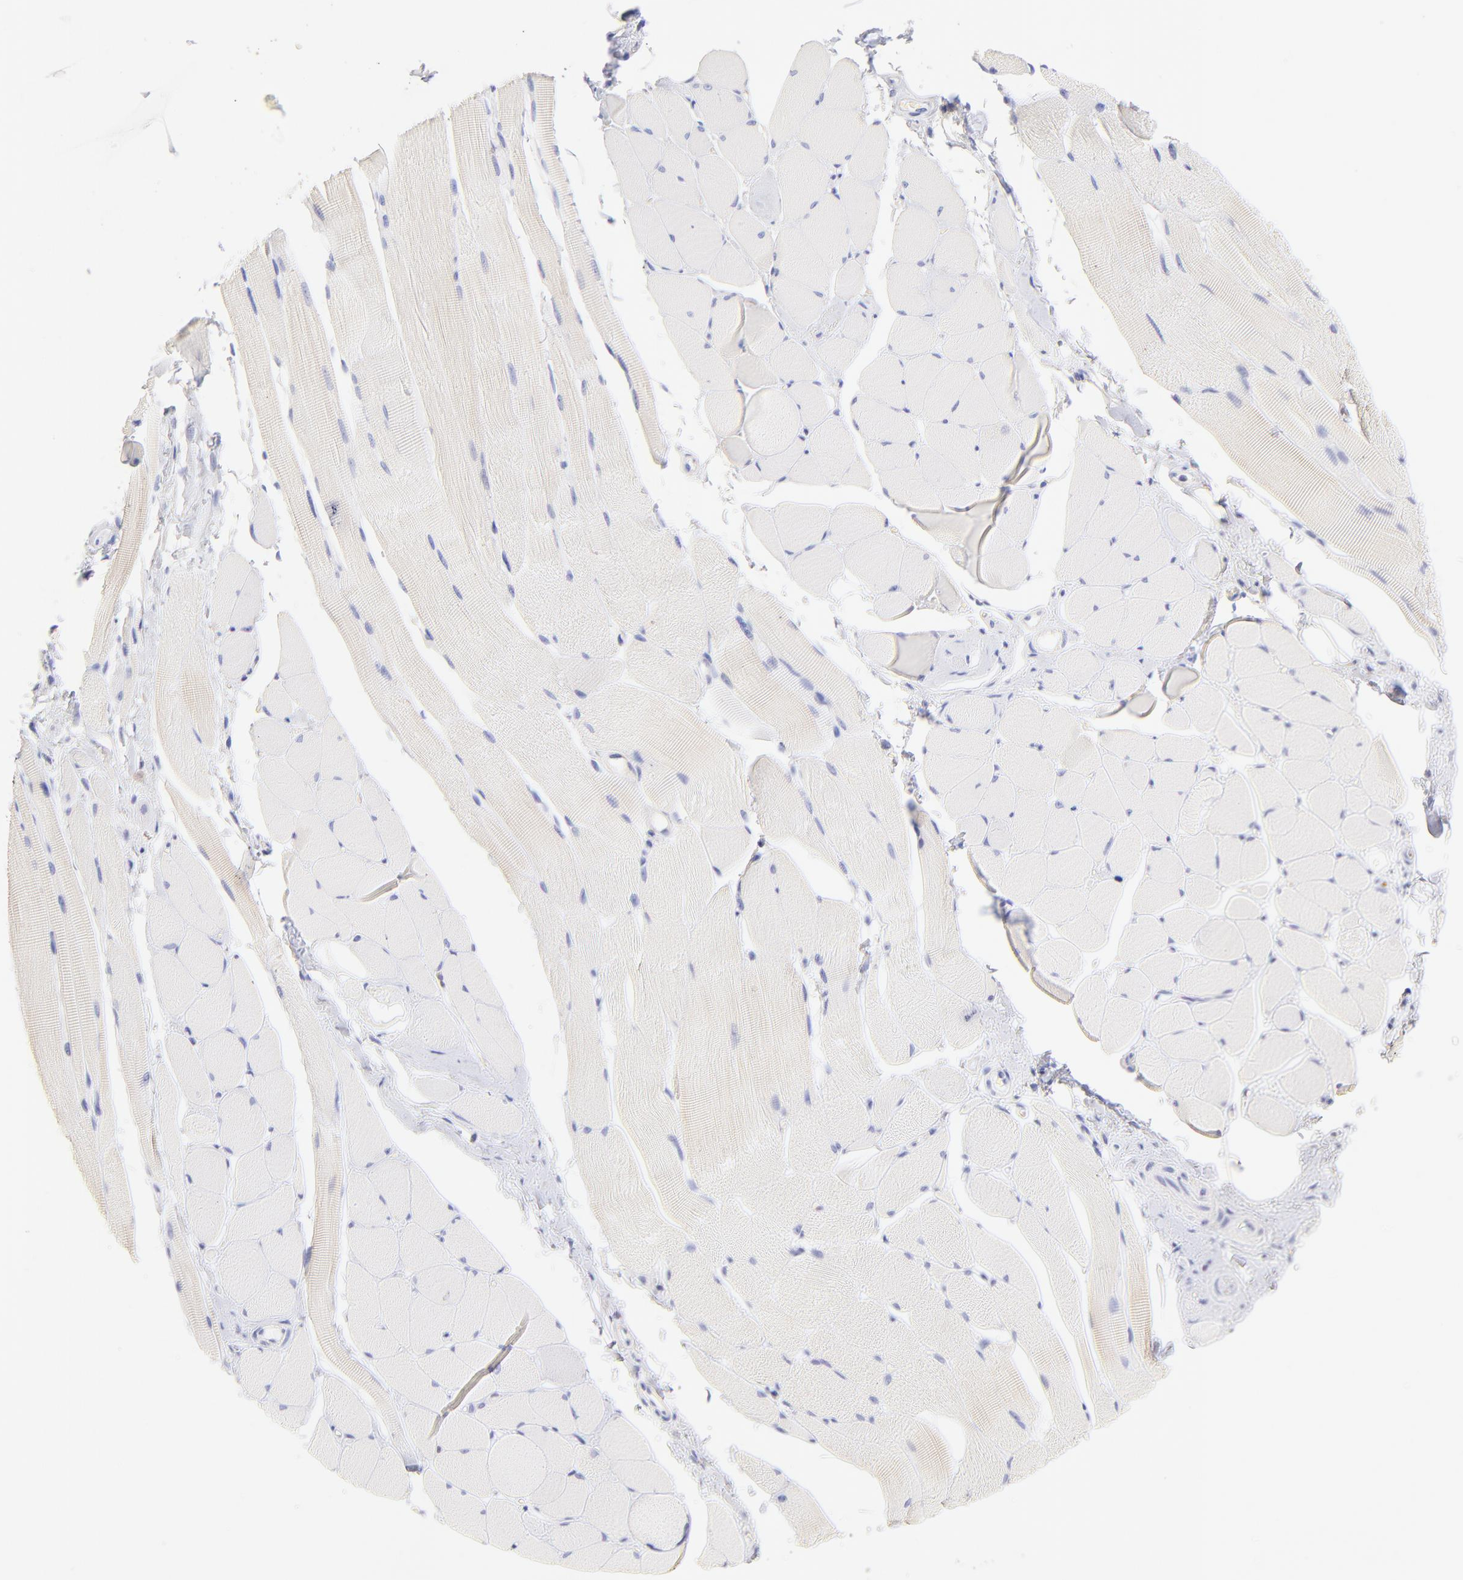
{"staining": {"intensity": "negative", "quantity": "none", "location": "none"}, "tissue": "skeletal muscle", "cell_type": "Myocytes", "image_type": "normal", "snomed": [{"axis": "morphology", "description": "Normal tissue, NOS"}, {"axis": "topography", "description": "Skeletal muscle"}, {"axis": "topography", "description": "Peripheral nerve tissue"}], "caption": "DAB immunohistochemical staining of benign human skeletal muscle displays no significant expression in myocytes. (Stains: DAB (3,3'-diaminobenzidine) immunohistochemistry with hematoxylin counter stain, Microscopy: brightfield microscopy at high magnification).", "gene": "IRAG2", "patient": {"sex": "female", "age": 84}}